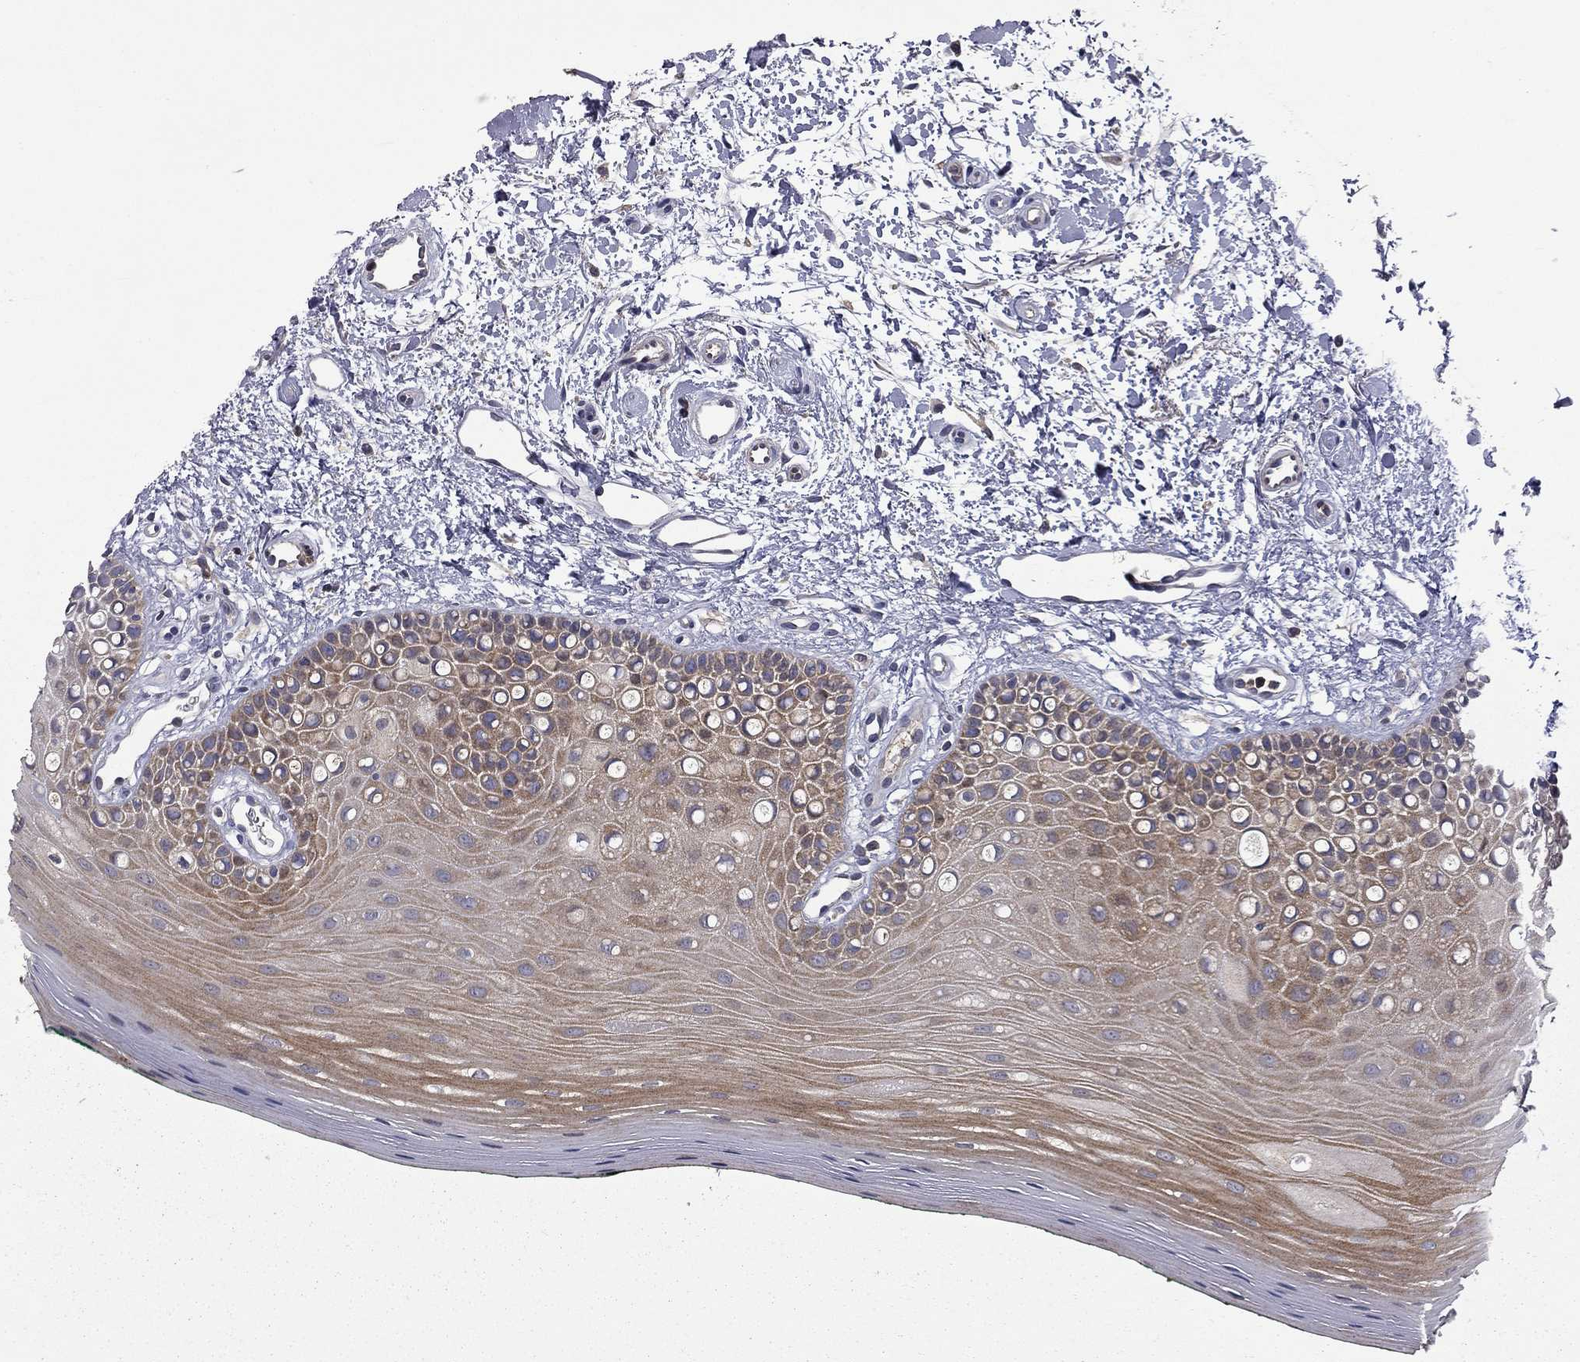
{"staining": {"intensity": "moderate", "quantity": "25%-75%", "location": "cytoplasmic/membranous"}, "tissue": "oral mucosa", "cell_type": "Squamous epithelial cells", "image_type": "normal", "snomed": [{"axis": "morphology", "description": "Normal tissue, NOS"}, {"axis": "topography", "description": "Oral tissue"}], "caption": "Immunohistochemistry (DAB) staining of normal oral mucosa shows moderate cytoplasmic/membranous protein expression in about 25%-75% of squamous epithelial cells.", "gene": "CEACAM7", "patient": {"sex": "female", "age": 78}}